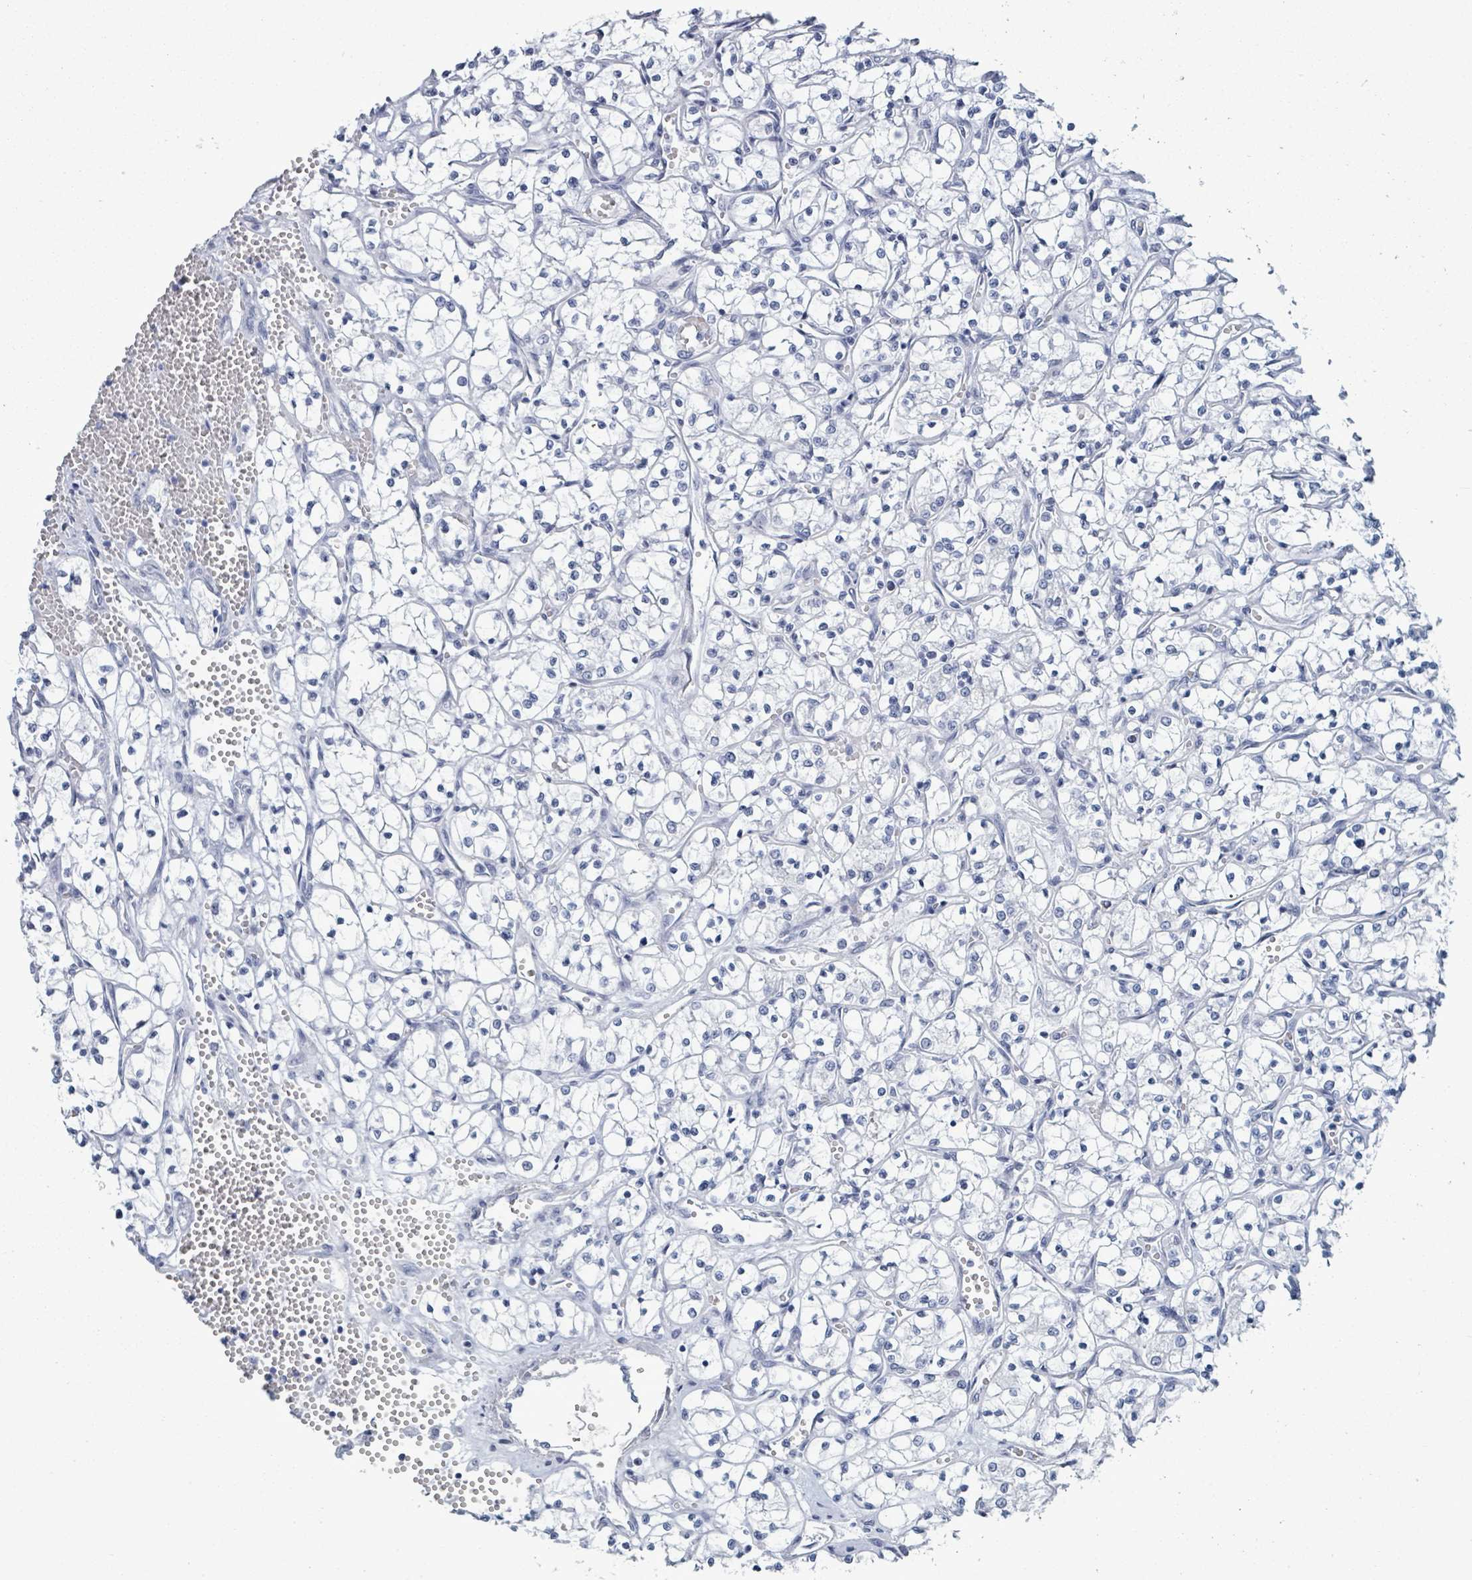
{"staining": {"intensity": "negative", "quantity": "none", "location": "none"}, "tissue": "renal cancer", "cell_type": "Tumor cells", "image_type": "cancer", "snomed": [{"axis": "morphology", "description": "Adenocarcinoma, NOS"}, {"axis": "topography", "description": "Kidney"}], "caption": "This is a micrograph of IHC staining of renal adenocarcinoma, which shows no expression in tumor cells.", "gene": "ZNF771", "patient": {"sex": "female", "age": 69}}